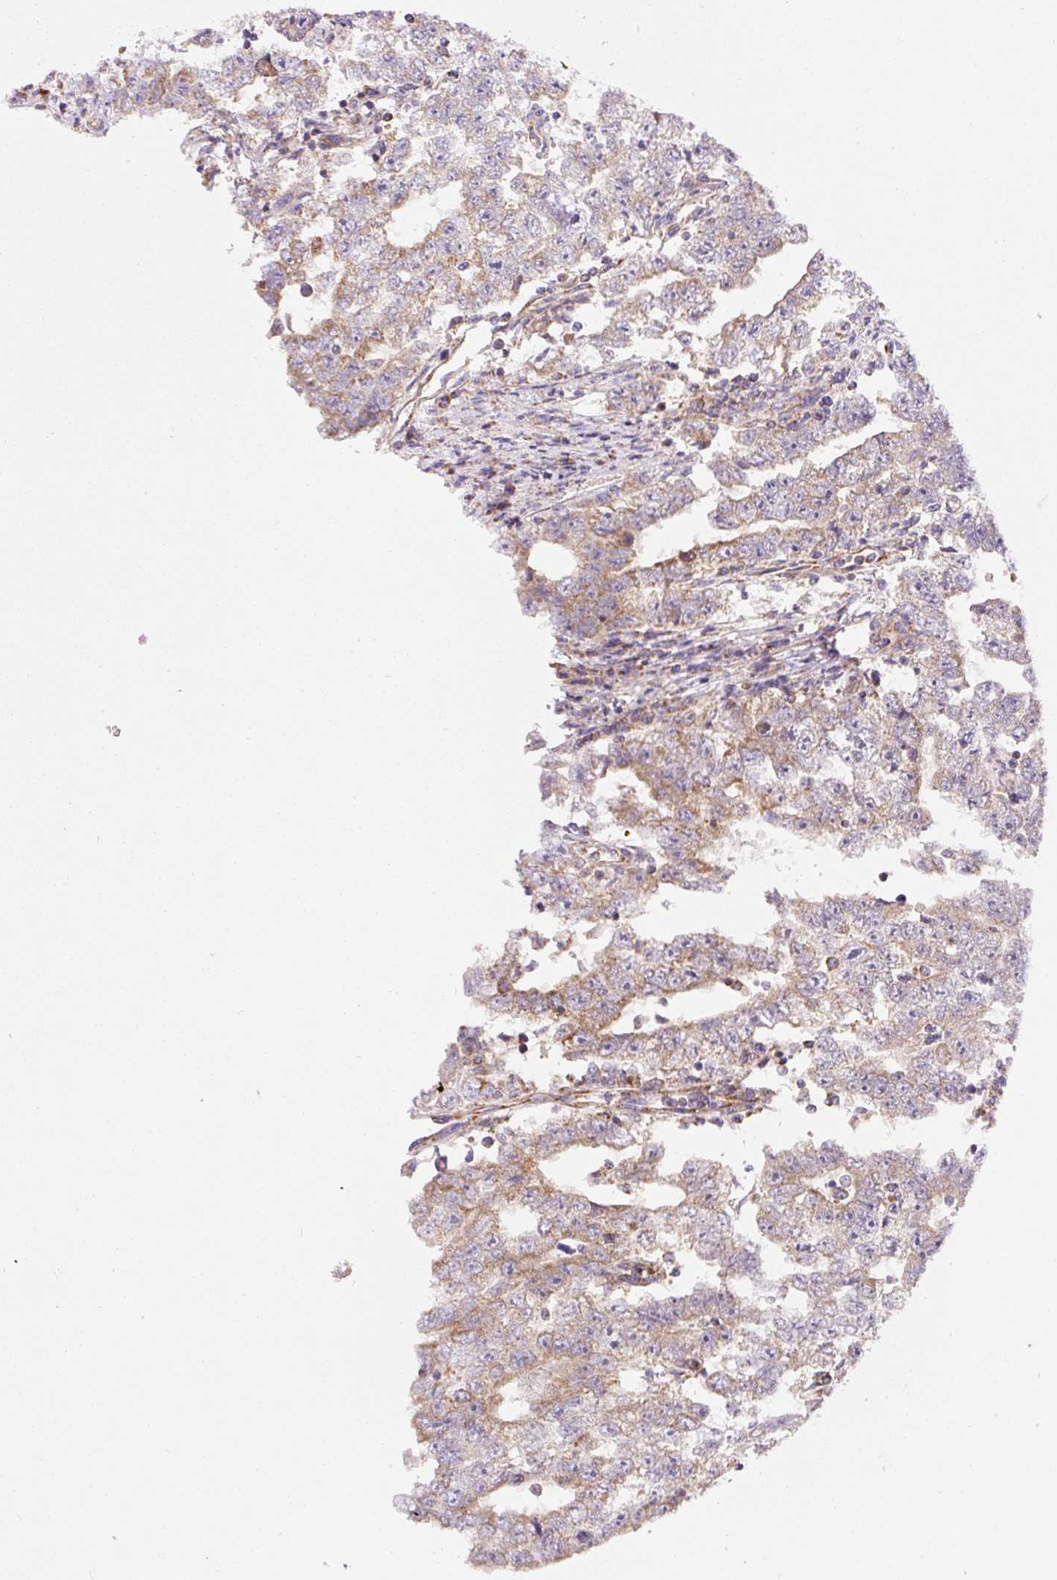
{"staining": {"intensity": "moderate", "quantity": "25%-75%", "location": "cytoplasmic/membranous"}, "tissue": "testis cancer", "cell_type": "Tumor cells", "image_type": "cancer", "snomed": [{"axis": "morphology", "description": "Carcinoma, Embryonal, NOS"}, {"axis": "topography", "description": "Testis"}], "caption": "A histopathology image of testis cancer stained for a protein displays moderate cytoplasmic/membranous brown staining in tumor cells.", "gene": "NDUFAF2", "patient": {"sex": "male", "age": 25}}